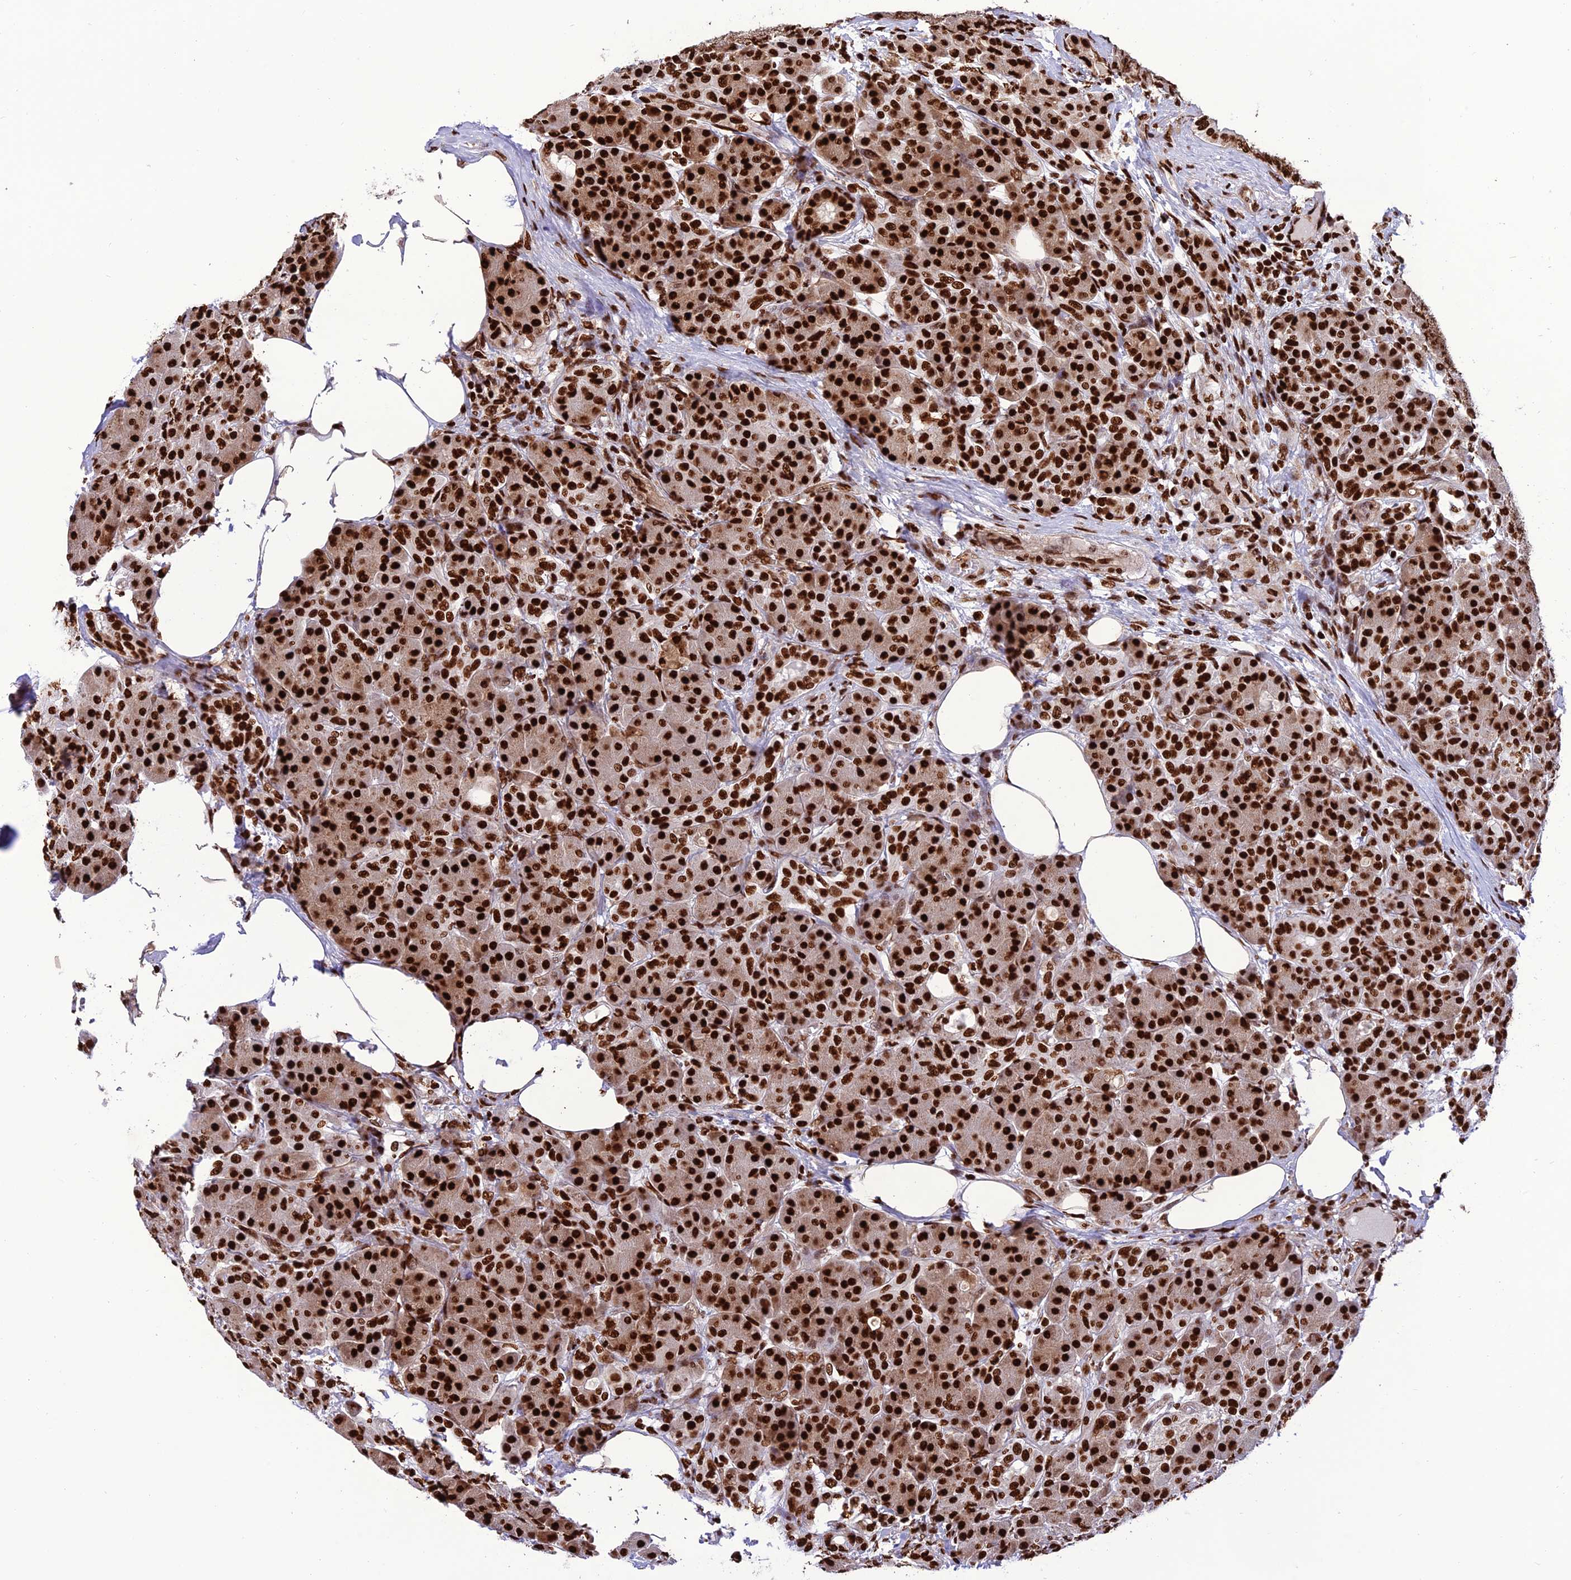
{"staining": {"intensity": "strong", "quantity": ">75%", "location": "cytoplasmic/membranous,nuclear"}, "tissue": "pancreas", "cell_type": "Exocrine glandular cells", "image_type": "normal", "snomed": [{"axis": "morphology", "description": "Normal tissue, NOS"}, {"axis": "topography", "description": "Pancreas"}], "caption": "About >75% of exocrine glandular cells in normal human pancreas demonstrate strong cytoplasmic/membranous,nuclear protein positivity as visualized by brown immunohistochemical staining.", "gene": "INO80E", "patient": {"sex": "male", "age": 63}}